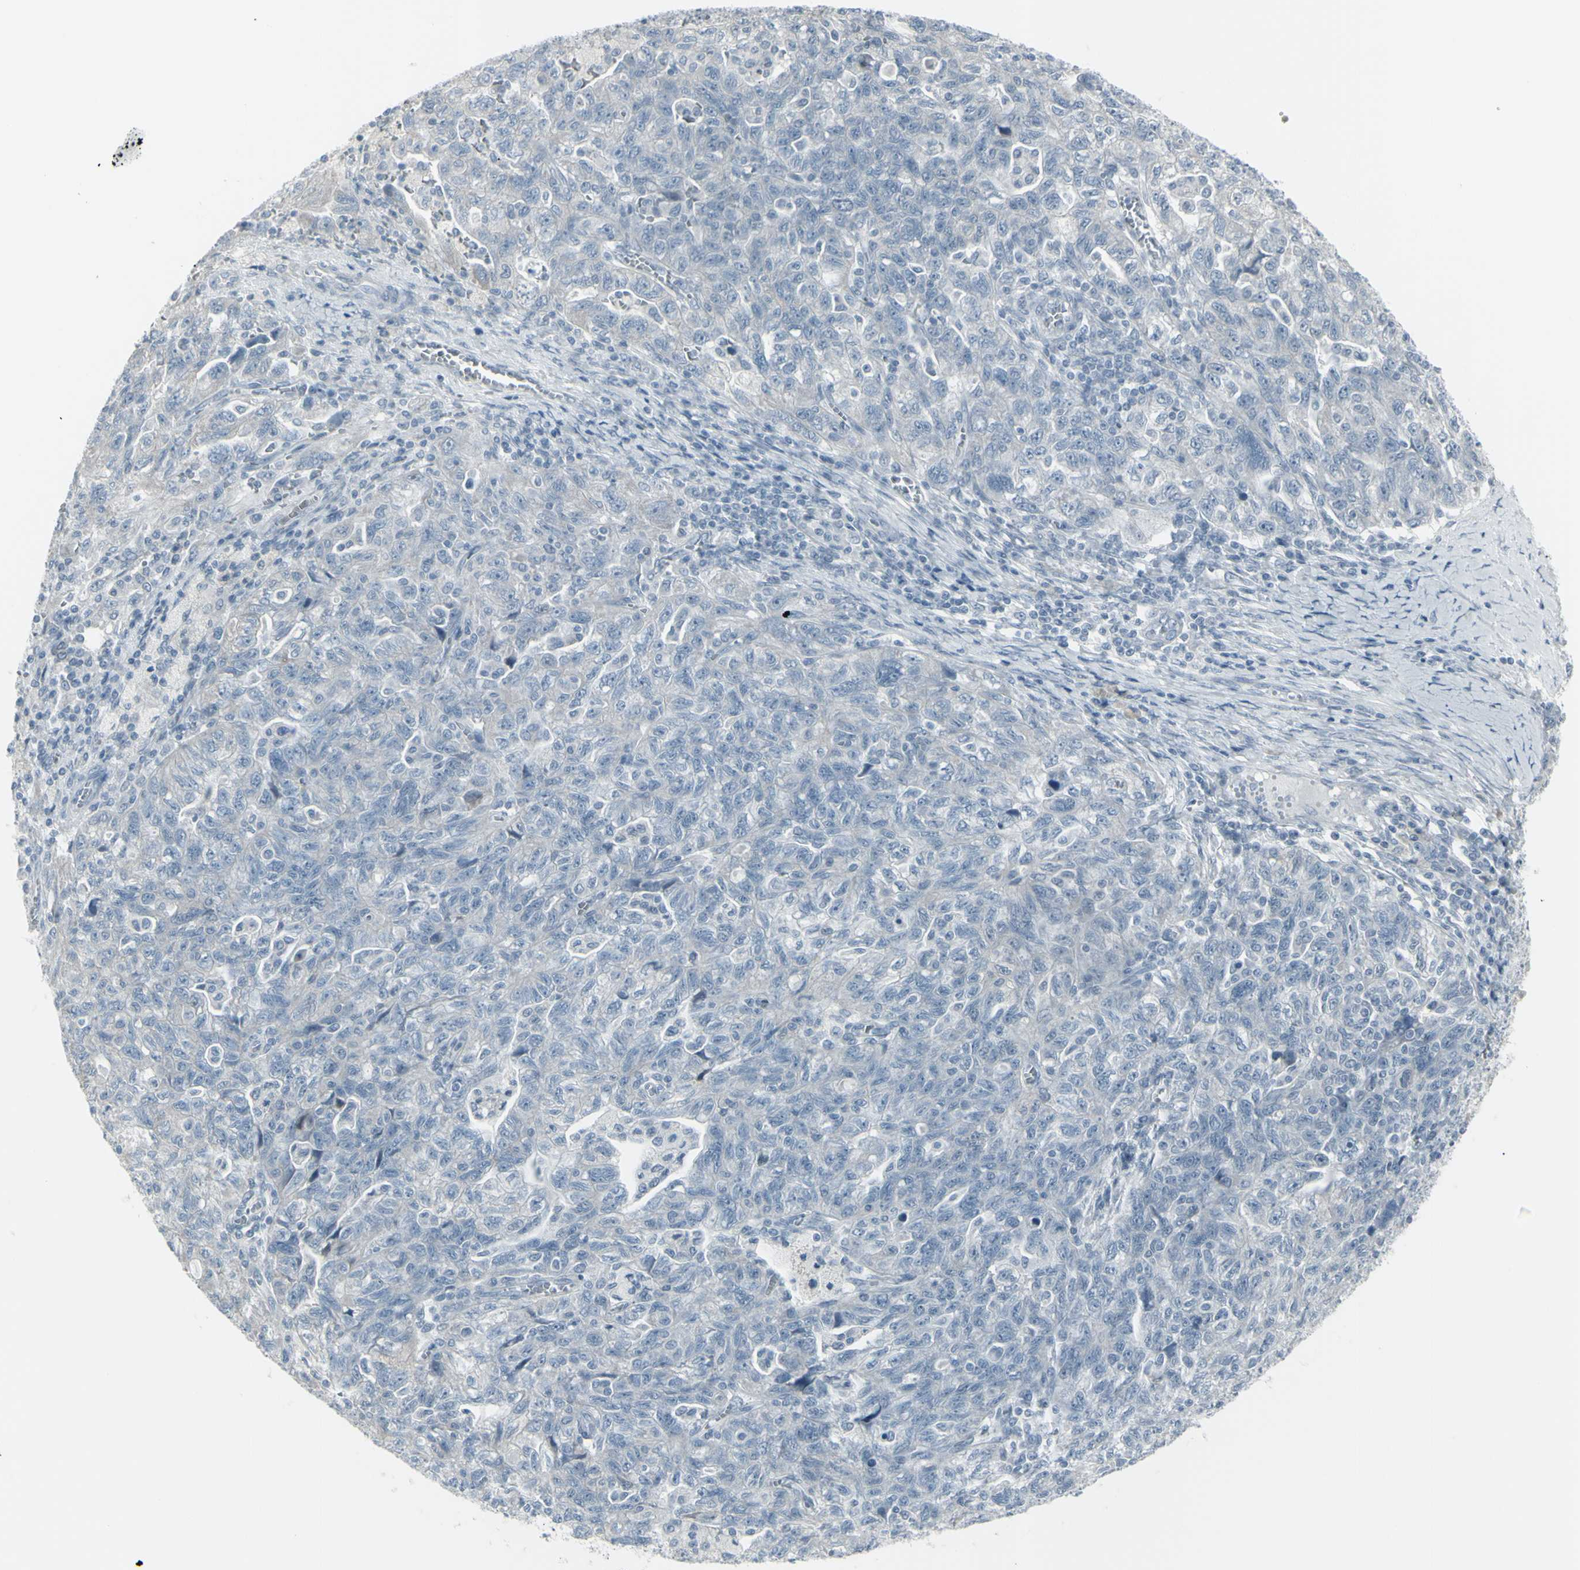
{"staining": {"intensity": "negative", "quantity": "none", "location": "none"}, "tissue": "ovarian cancer", "cell_type": "Tumor cells", "image_type": "cancer", "snomed": [{"axis": "morphology", "description": "Carcinoma, NOS"}, {"axis": "morphology", "description": "Cystadenocarcinoma, serous, NOS"}, {"axis": "topography", "description": "Ovary"}], "caption": "Immunohistochemical staining of human ovarian serous cystadenocarcinoma shows no significant staining in tumor cells. (DAB immunohistochemistry visualized using brightfield microscopy, high magnification).", "gene": "RAB3A", "patient": {"sex": "female", "age": 69}}